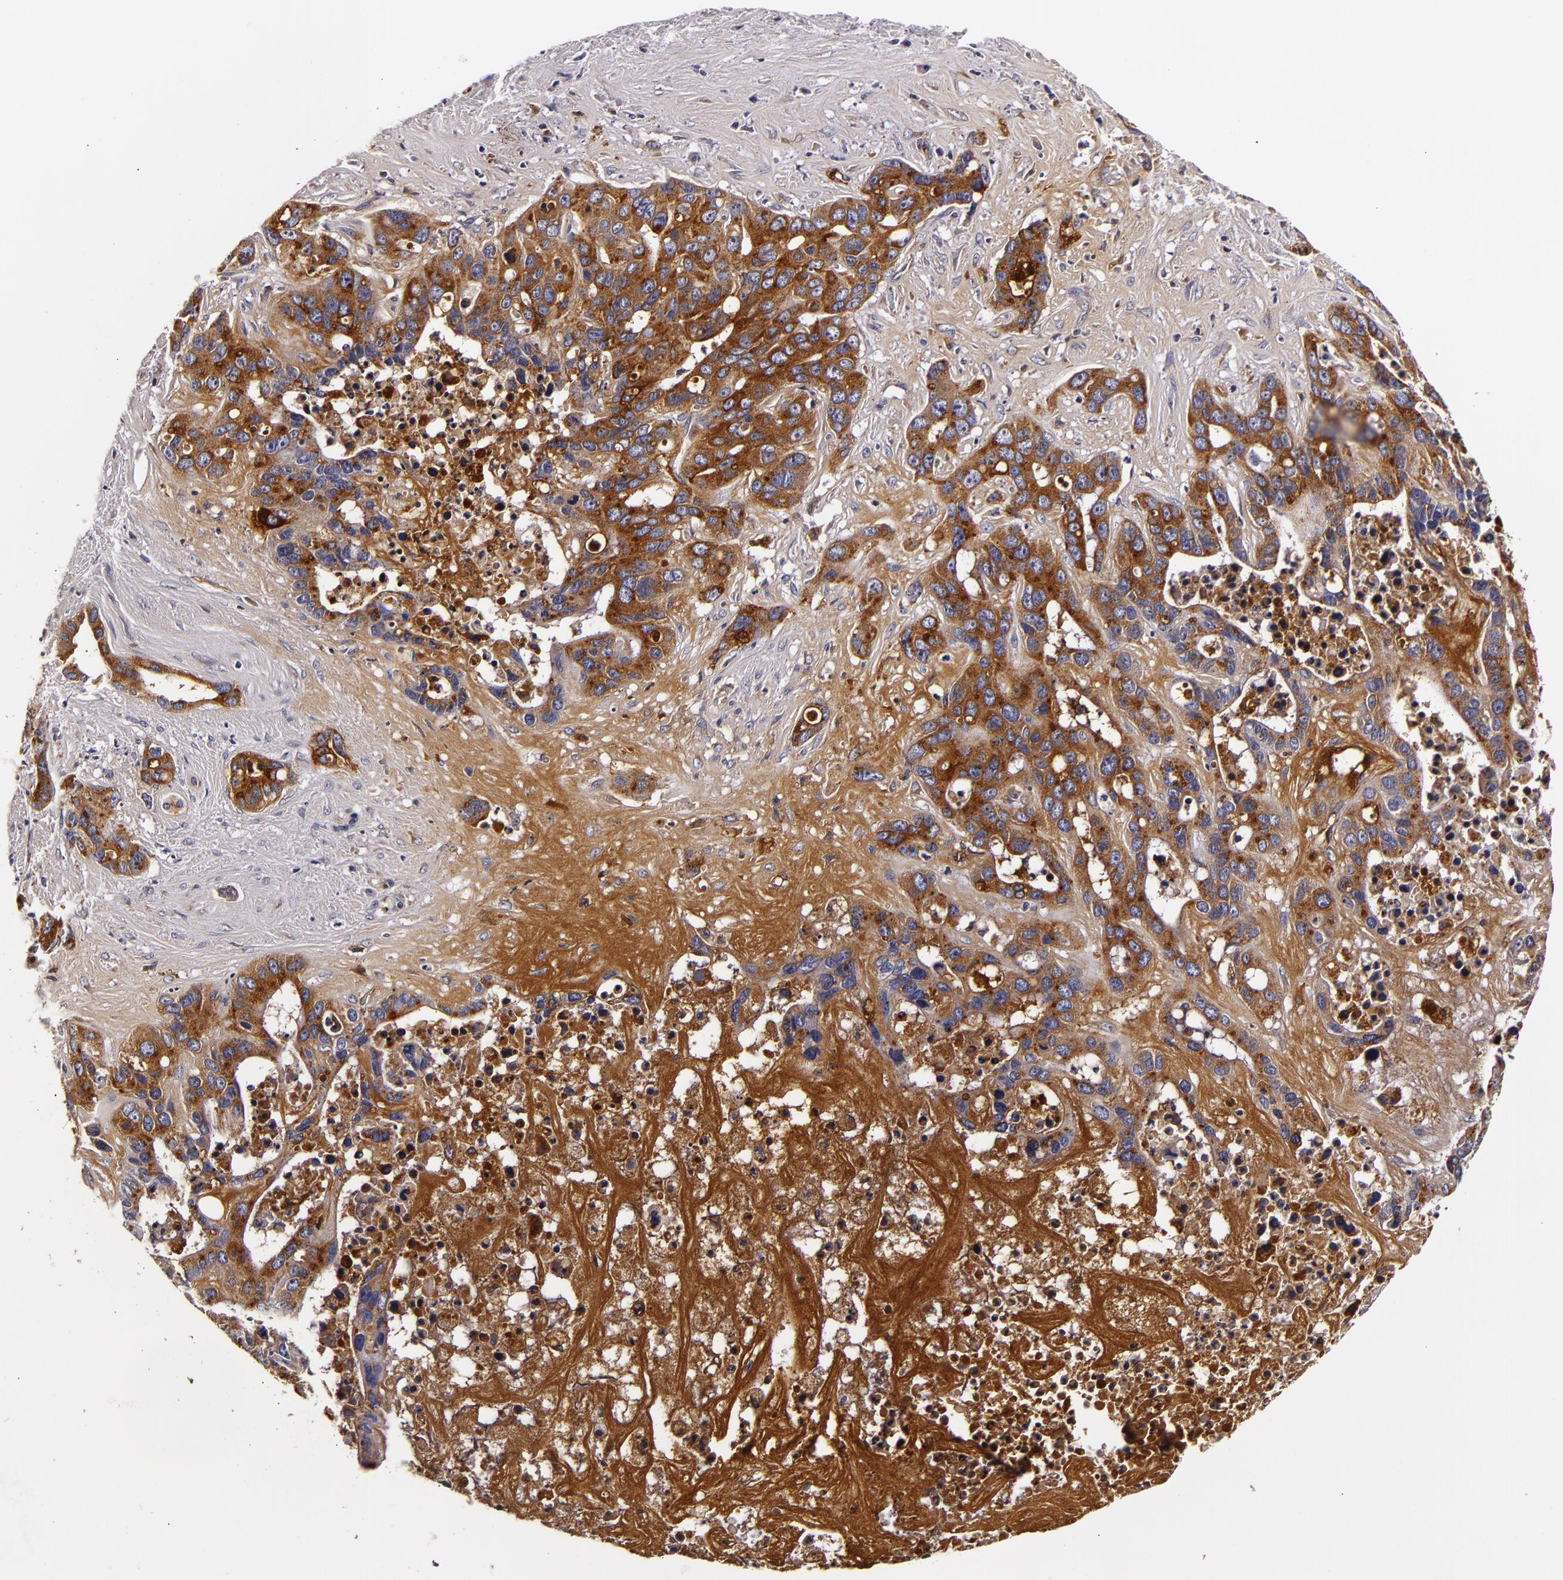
{"staining": {"intensity": "moderate", "quantity": "25%-75%", "location": "cytoplasmic/membranous"}, "tissue": "liver cancer", "cell_type": "Tumor cells", "image_type": "cancer", "snomed": [{"axis": "morphology", "description": "Cholangiocarcinoma"}, {"axis": "topography", "description": "Liver"}], "caption": "Protein expression analysis of liver cholangiocarcinoma reveals moderate cytoplasmic/membranous staining in about 25%-75% of tumor cells.", "gene": "LGALS3BP", "patient": {"sex": "female", "age": 65}}